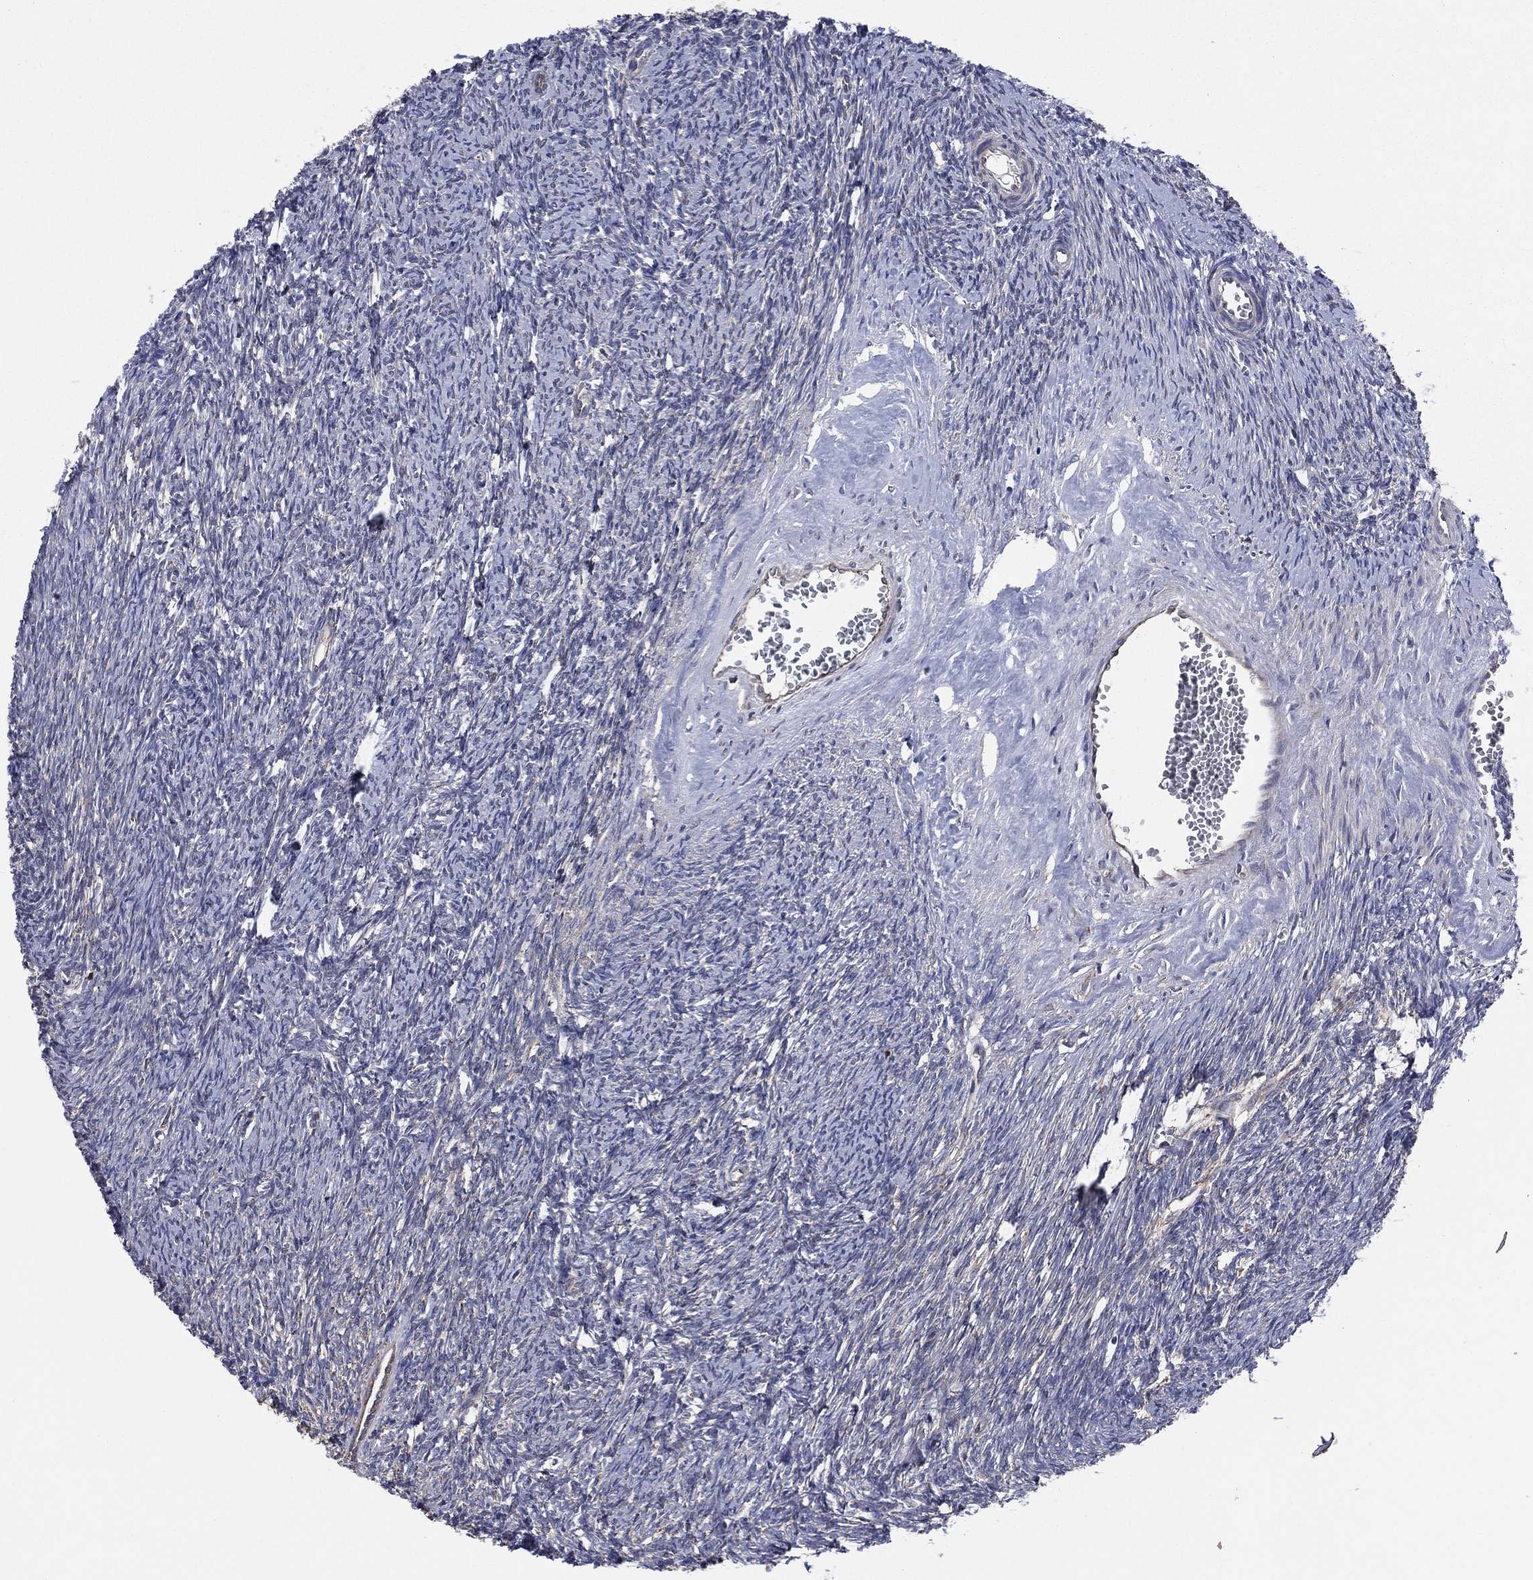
{"staining": {"intensity": "negative", "quantity": "none", "location": "none"}, "tissue": "ovary", "cell_type": "Ovarian stroma cells", "image_type": "normal", "snomed": [{"axis": "morphology", "description": "Normal tissue, NOS"}, {"axis": "topography", "description": "Fallopian tube"}, {"axis": "topography", "description": "Ovary"}], "caption": "Protein analysis of unremarkable ovary demonstrates no significant staining in ovarian stroma cells. (DAB immunohistochemistry with hematoxylin counter stain).", "gene": "C2orf76", "patient": {"sex": "female", "age": 33}}